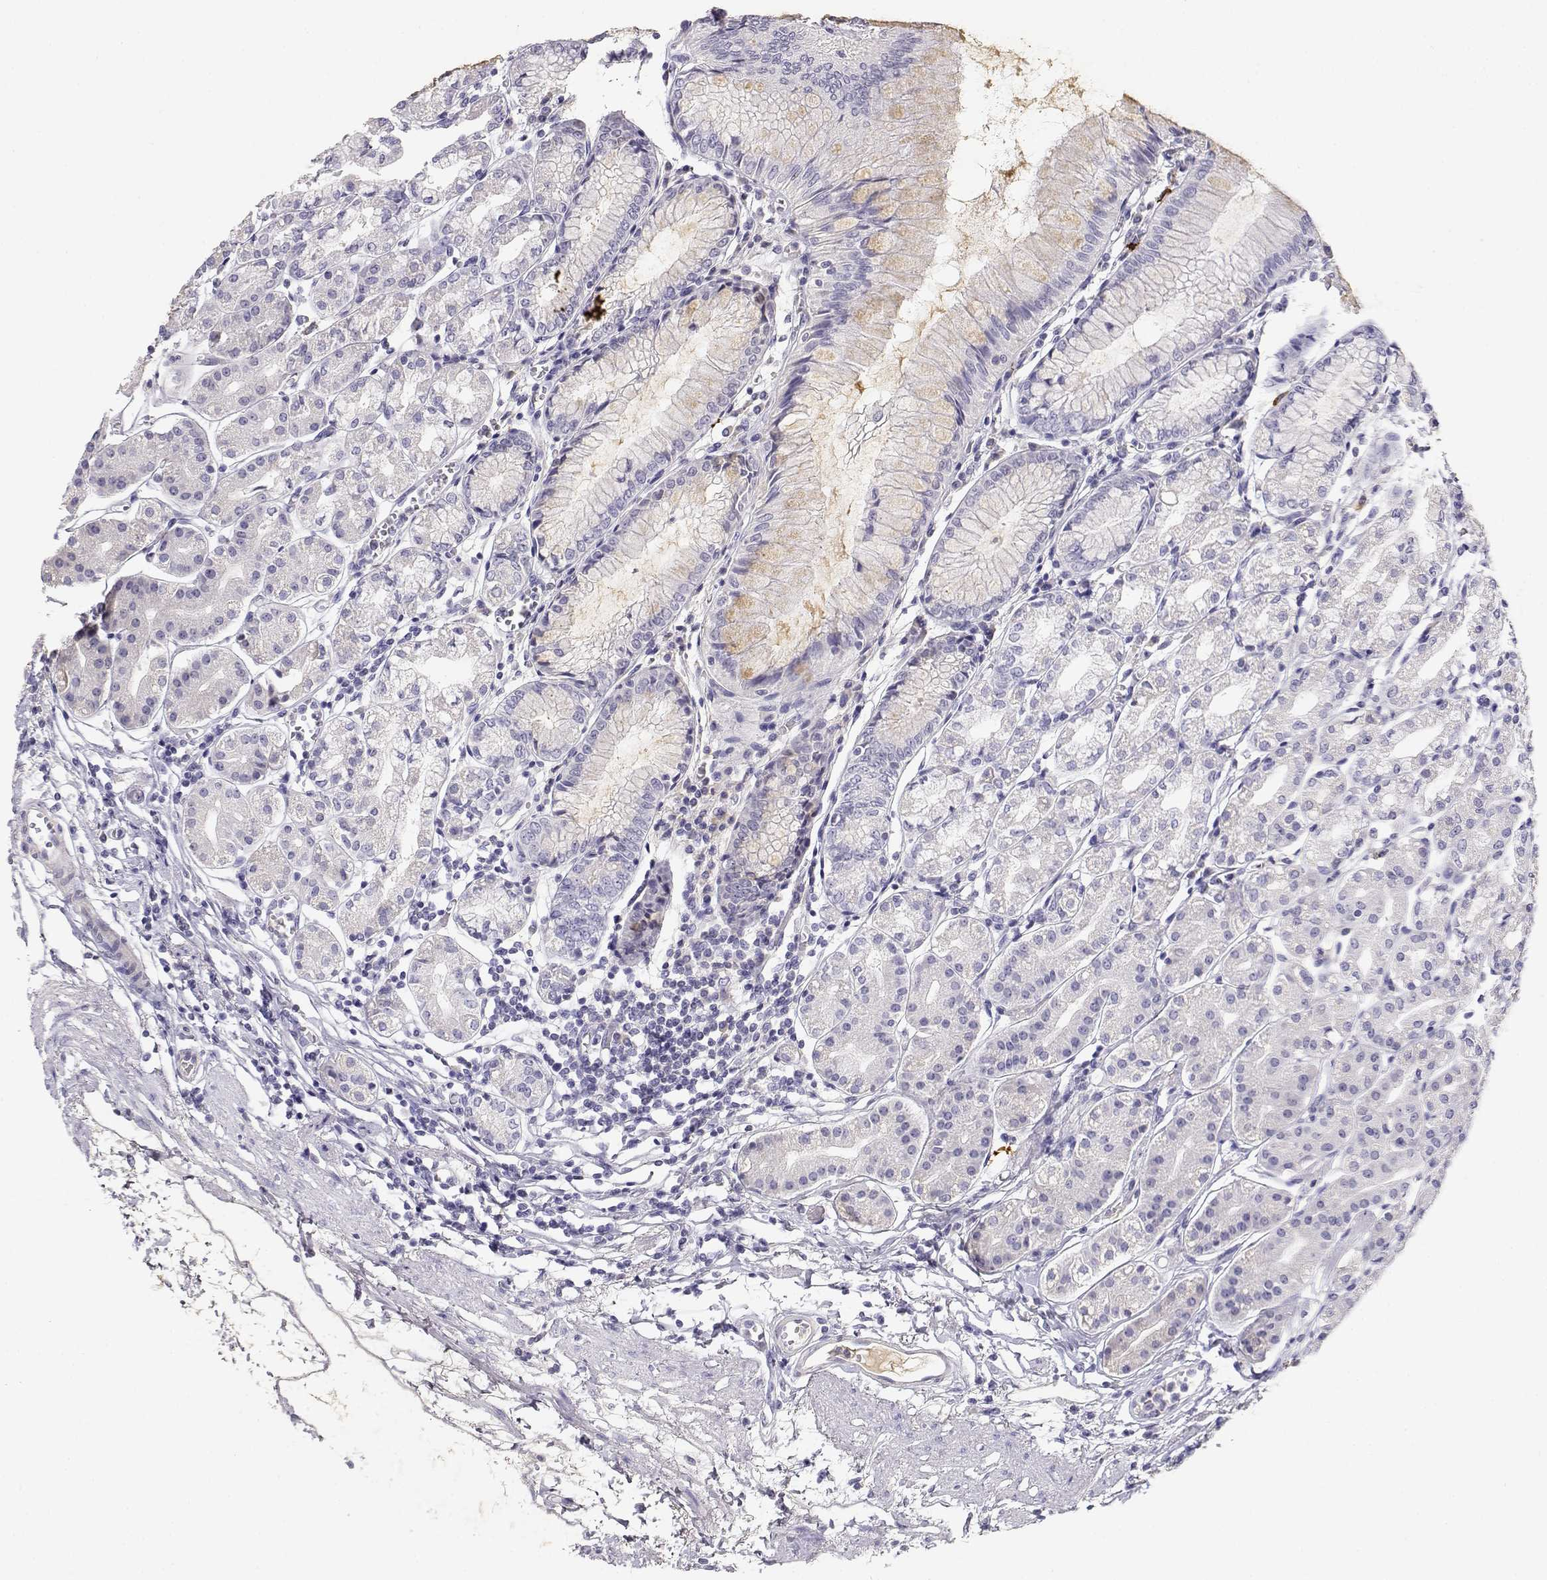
{"staining": {"intensity": "weak", "quantity": "<25%", "location": "cytoplasmic/membranous"}, "tissue": "stomach", "cell_type": "Glandular cells", "image_type": "normal", "snomed": [{"axis": "morphology", "description": "Normal tissue, NOS"}, {"axis": "topography", "description": "Skeletal muscle"}, {"axis": "topography", "description": "Stomach"}], "caption": "Micrograph shows no significant protein expression in glandular cells of benign stomach.", "gene": "GPR174", "patient": {"sex": "female", "age": 57}}